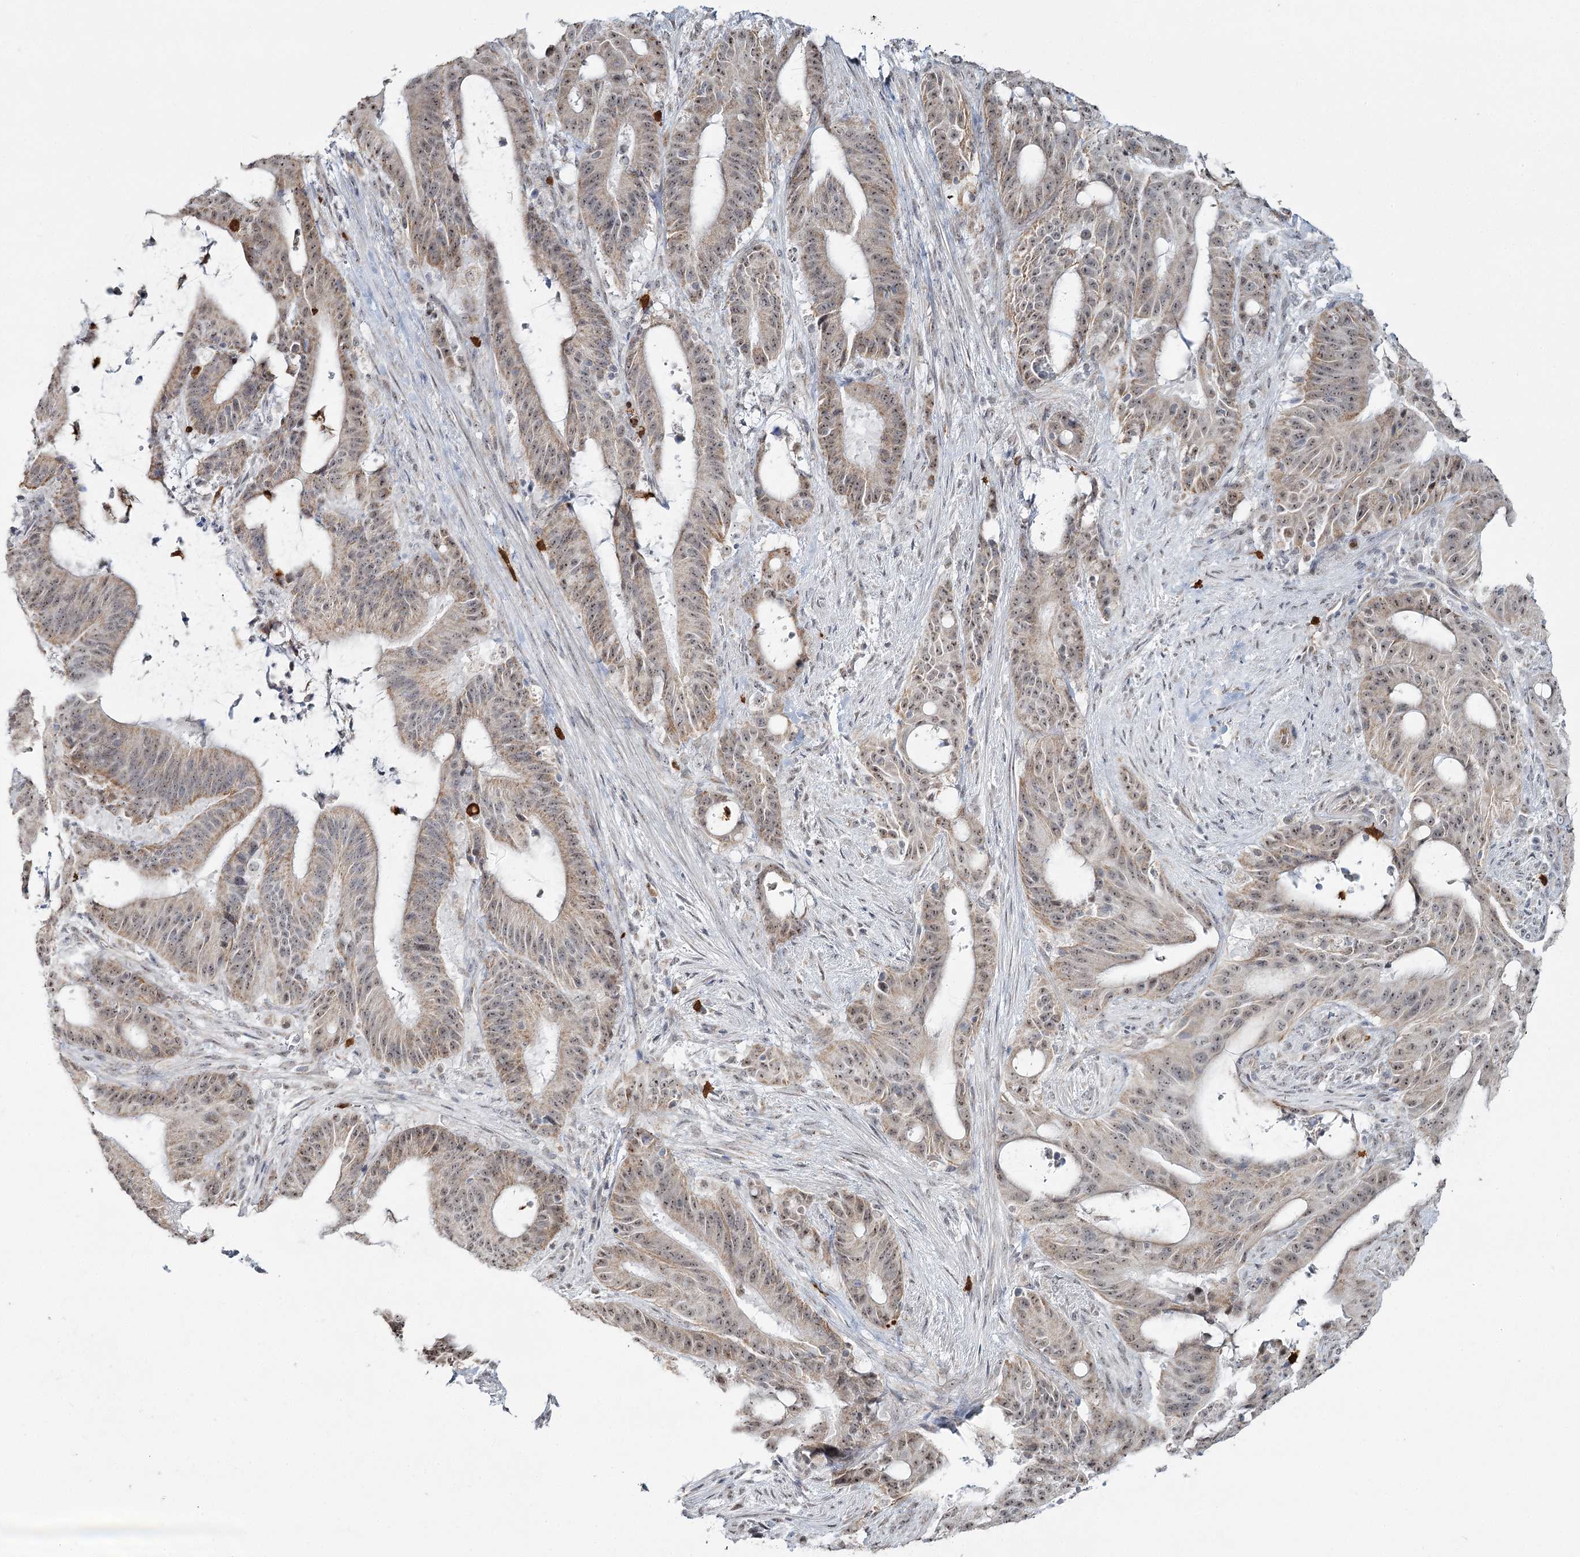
{"staining": {"intensity": "weak", "quantity": ">75%", "location": "cytoplasmic/membranous,nuclear"}, "tissue": "liver cancer", "cell_type": "Tumor cells", "image_type": "cancer", "snomed": [{"axis": "morphology", "description": "Normal tissue, NOS"}, {"axis": "morphology", "description": "Cholangiocarcinoma"}, {"axis": "topography", "description": "Liver"}, {"axis": "topography", "description": "Peripheral nerve tissue"}], "caption": "Immunohistochemical staining of human liver cholangiocarcinoma demonstrates weak cytoplasmic/membranous and nuclear protein staining in approximately >75% of tumor cells.", "gene": "ATAD1", "patient": {"sex": "female", "age": 73}}